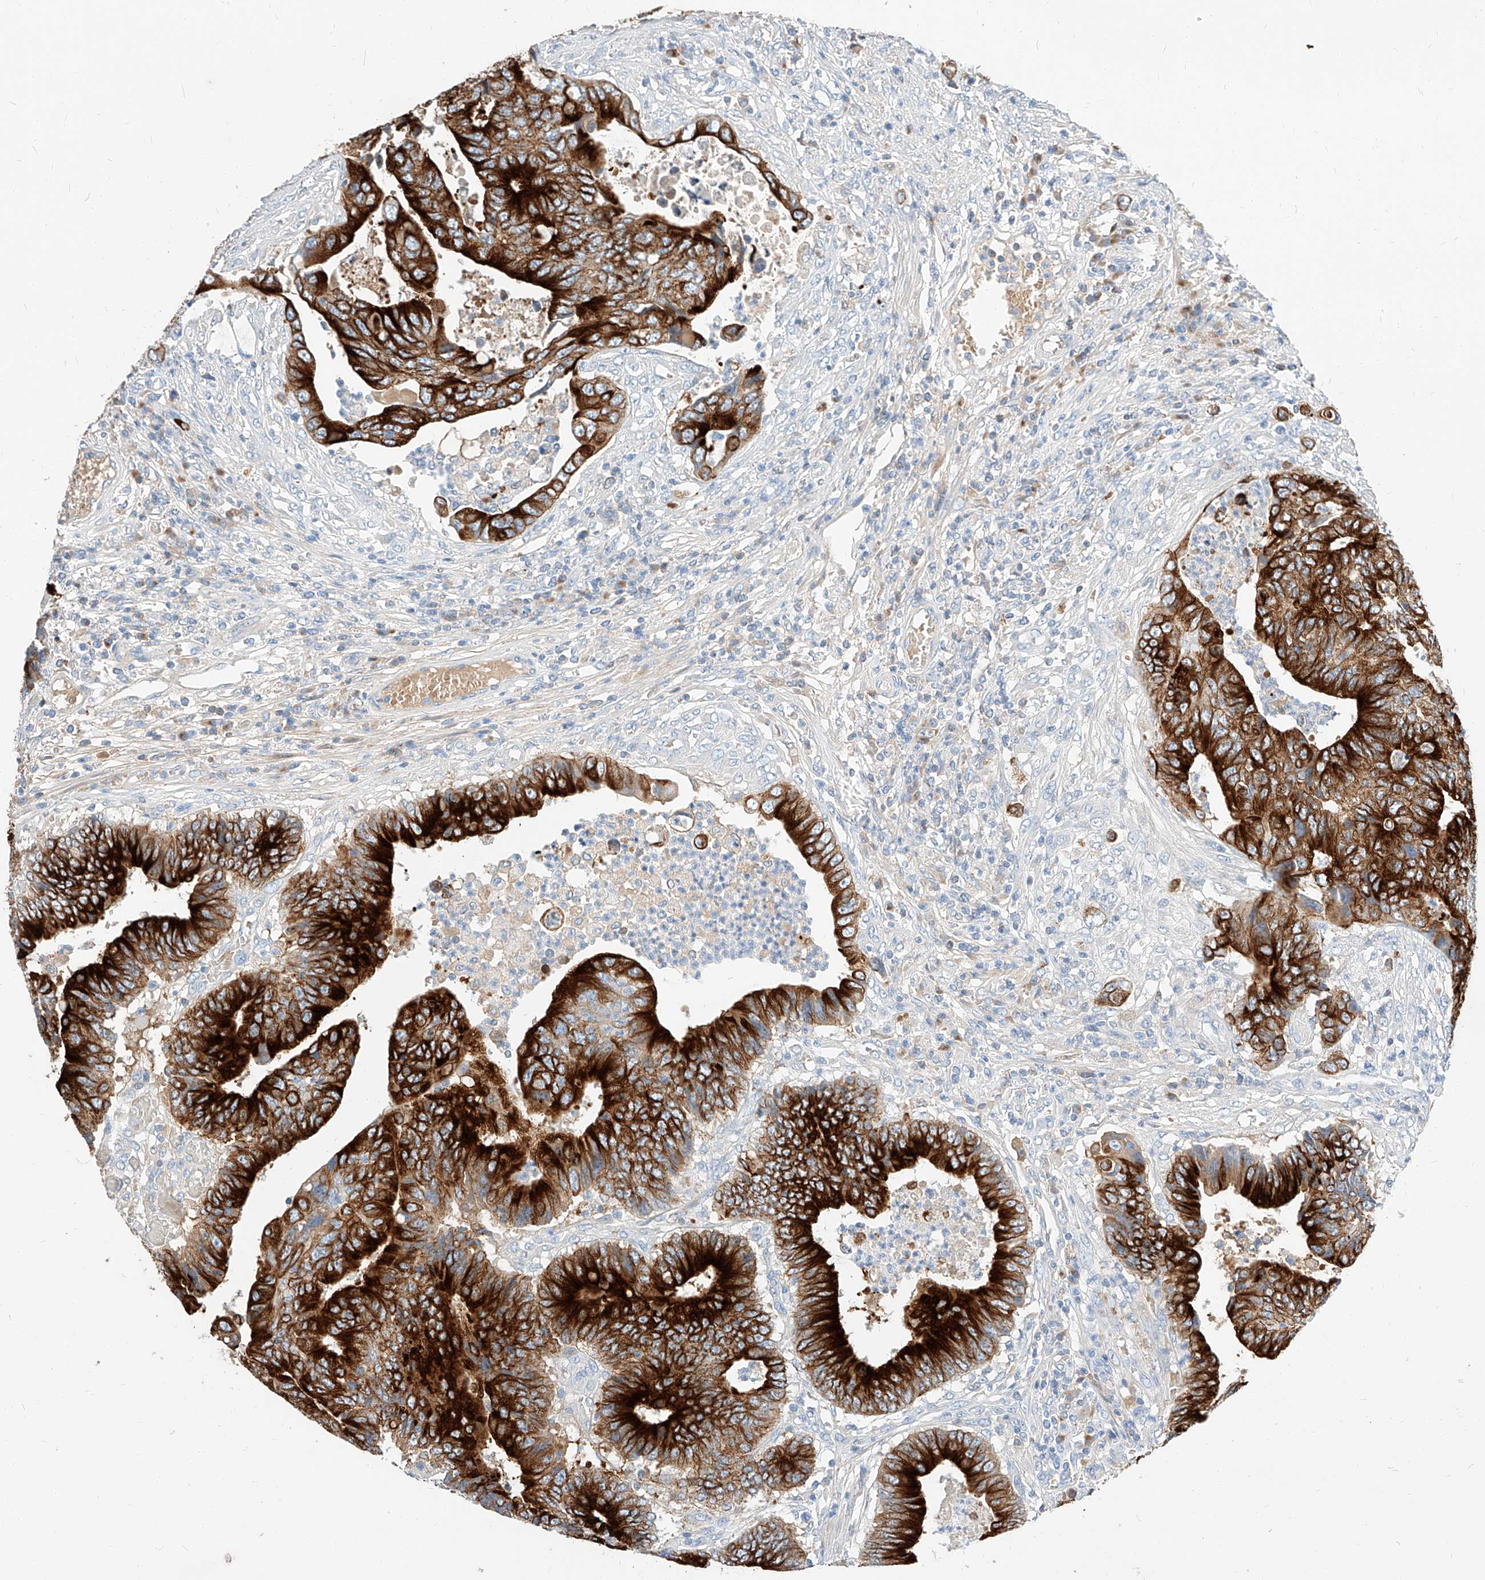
{"staining": {"intensity": "strong", "quantity": ">75%", "location": "cytoplasmic/membranous"}, "tissue": "colorectal cancer", "cell_type": "Tumor cells", "image_type": "cancer", "snomed": [{"axis": "morphology", "description": "Adenocarcinoma, NOS"}, {"axis": "topography", "description": "Rectum"}], "caption": "Immunohistochemical staining of human colorectal cancer exhibits high levels of strong cytoplasmic/membranous staining in about >75% of tumor cells.", "gene": "MAP7", "patient": {"sex": "male", "age": 84}}